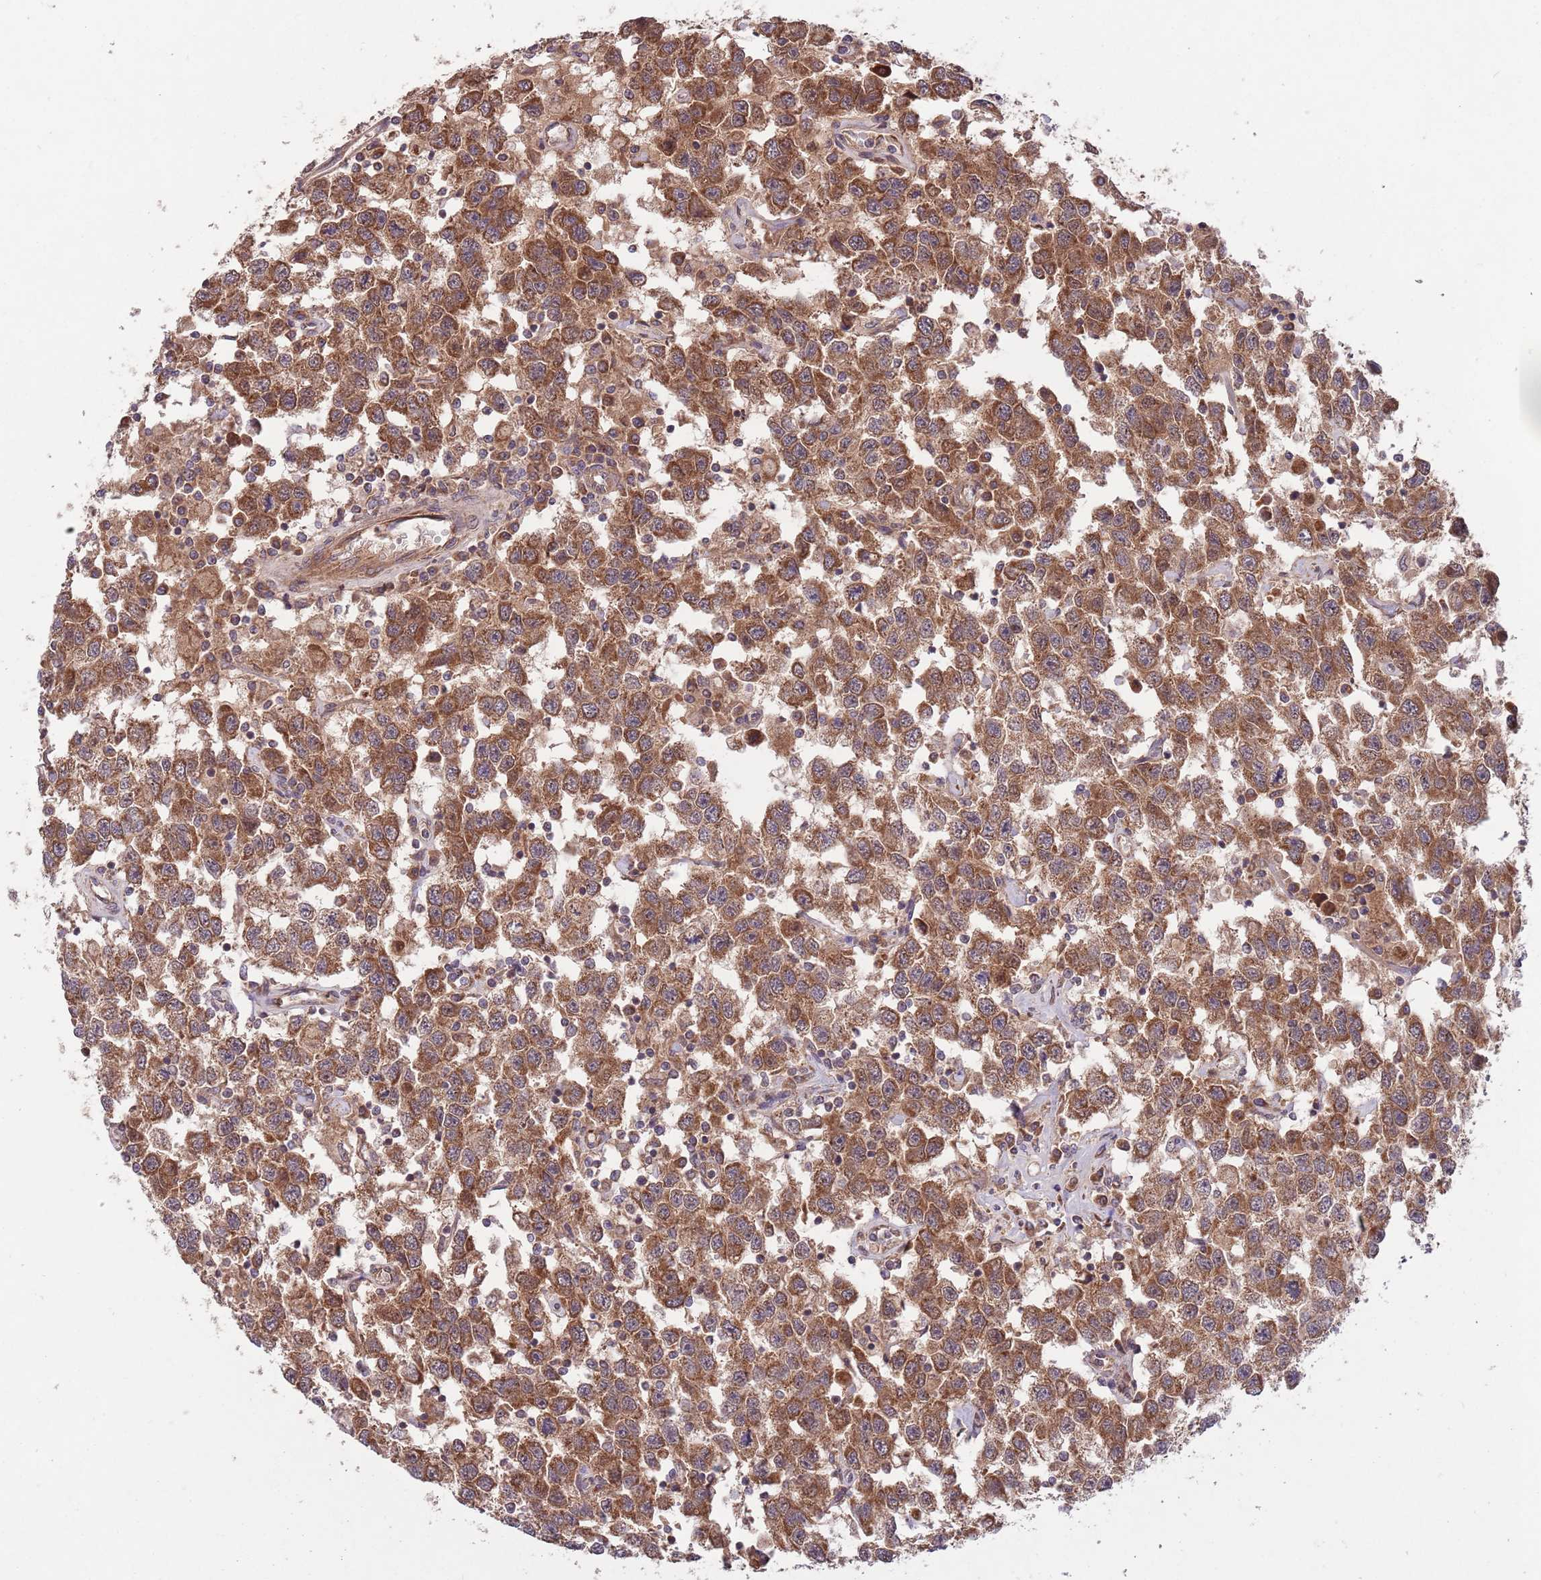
{"staining": {"intensity": "strong", "quantity": ">75%", "location": "cytoplasmic/membranous"}, "tissue": "testis cancer", "cell_type": "Tumor cells", "image_type": "cancer", "snomed": [{"axis": "morphology", "description": "Seminoma, NOS"}, {"axis": "topography", "description": "Testis"}], "caption": "IHC of human testis cancer (seminoma) shows high levels of strong cytoplasmic/membranous expression in approximately >75% of tumor cells. The protein is shown in brown color, while the nuclei are stained blue.", "gene": "MFNG", "patient": {"sex": "male", "age": 41}}